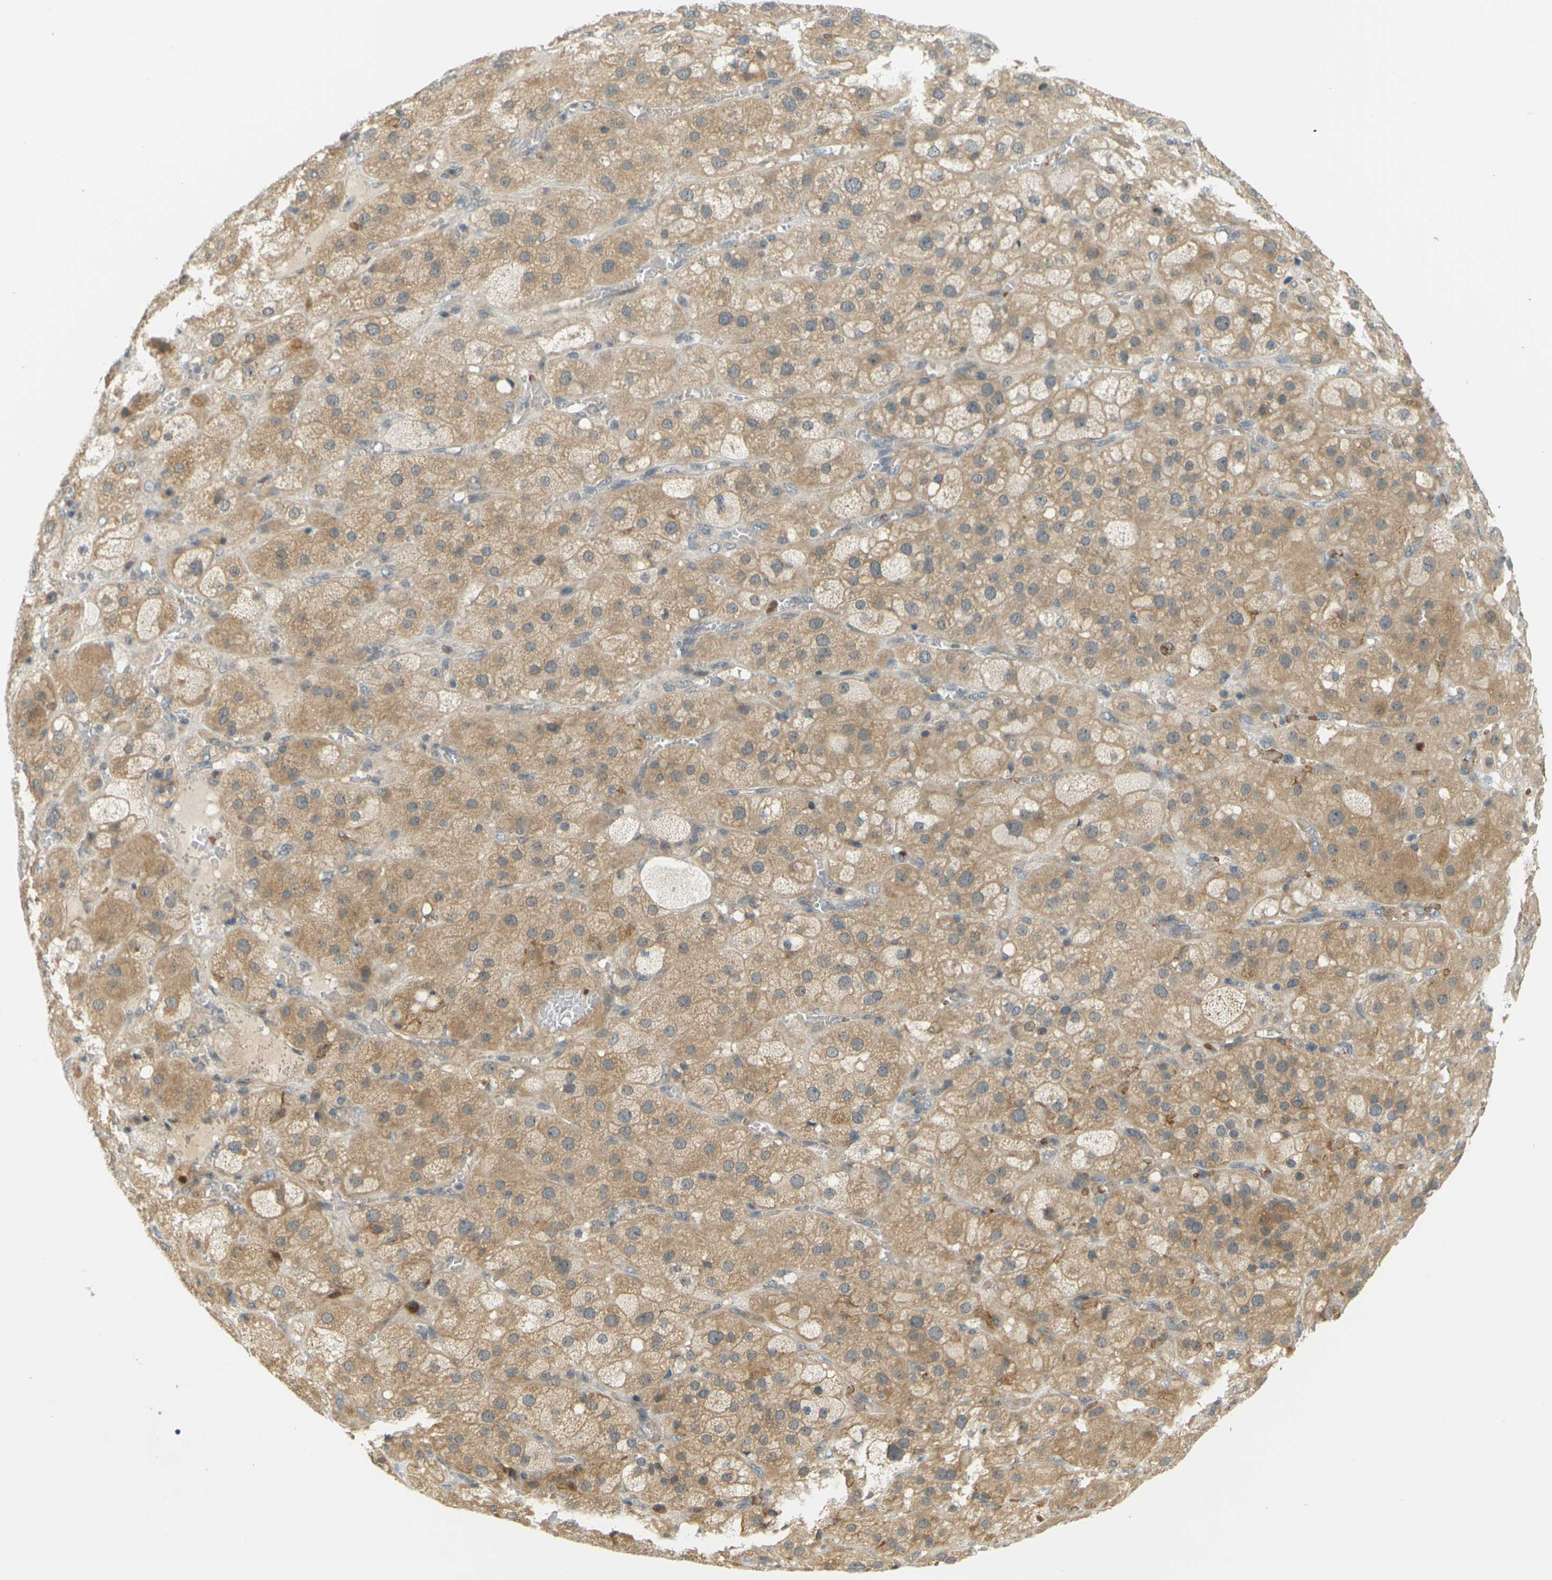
{"staining": {"intensity": "moderate", "quantity": ">75%", "location": "cytoplasmic/membranous,nuclear"}, "tissue": "adrenal gland", "cell_type": "Glandular cells", "image_type": "normal", "snomed": [{"axis": "morphology", "description": "Normal tissue, NOS"}, {"axis": "topography", "description": "Adrenal gland"}], "caption": "IHC photomicrograph of unremarkable human adrenal gland stained for a protein (brown), which reveals medium levels of moderate cytoplasmic/membranous,nuclear positivity in approximately >75% of glandular cells.", "gene": "SOCS6", "patient": {"sex": "female", "age": 47}}